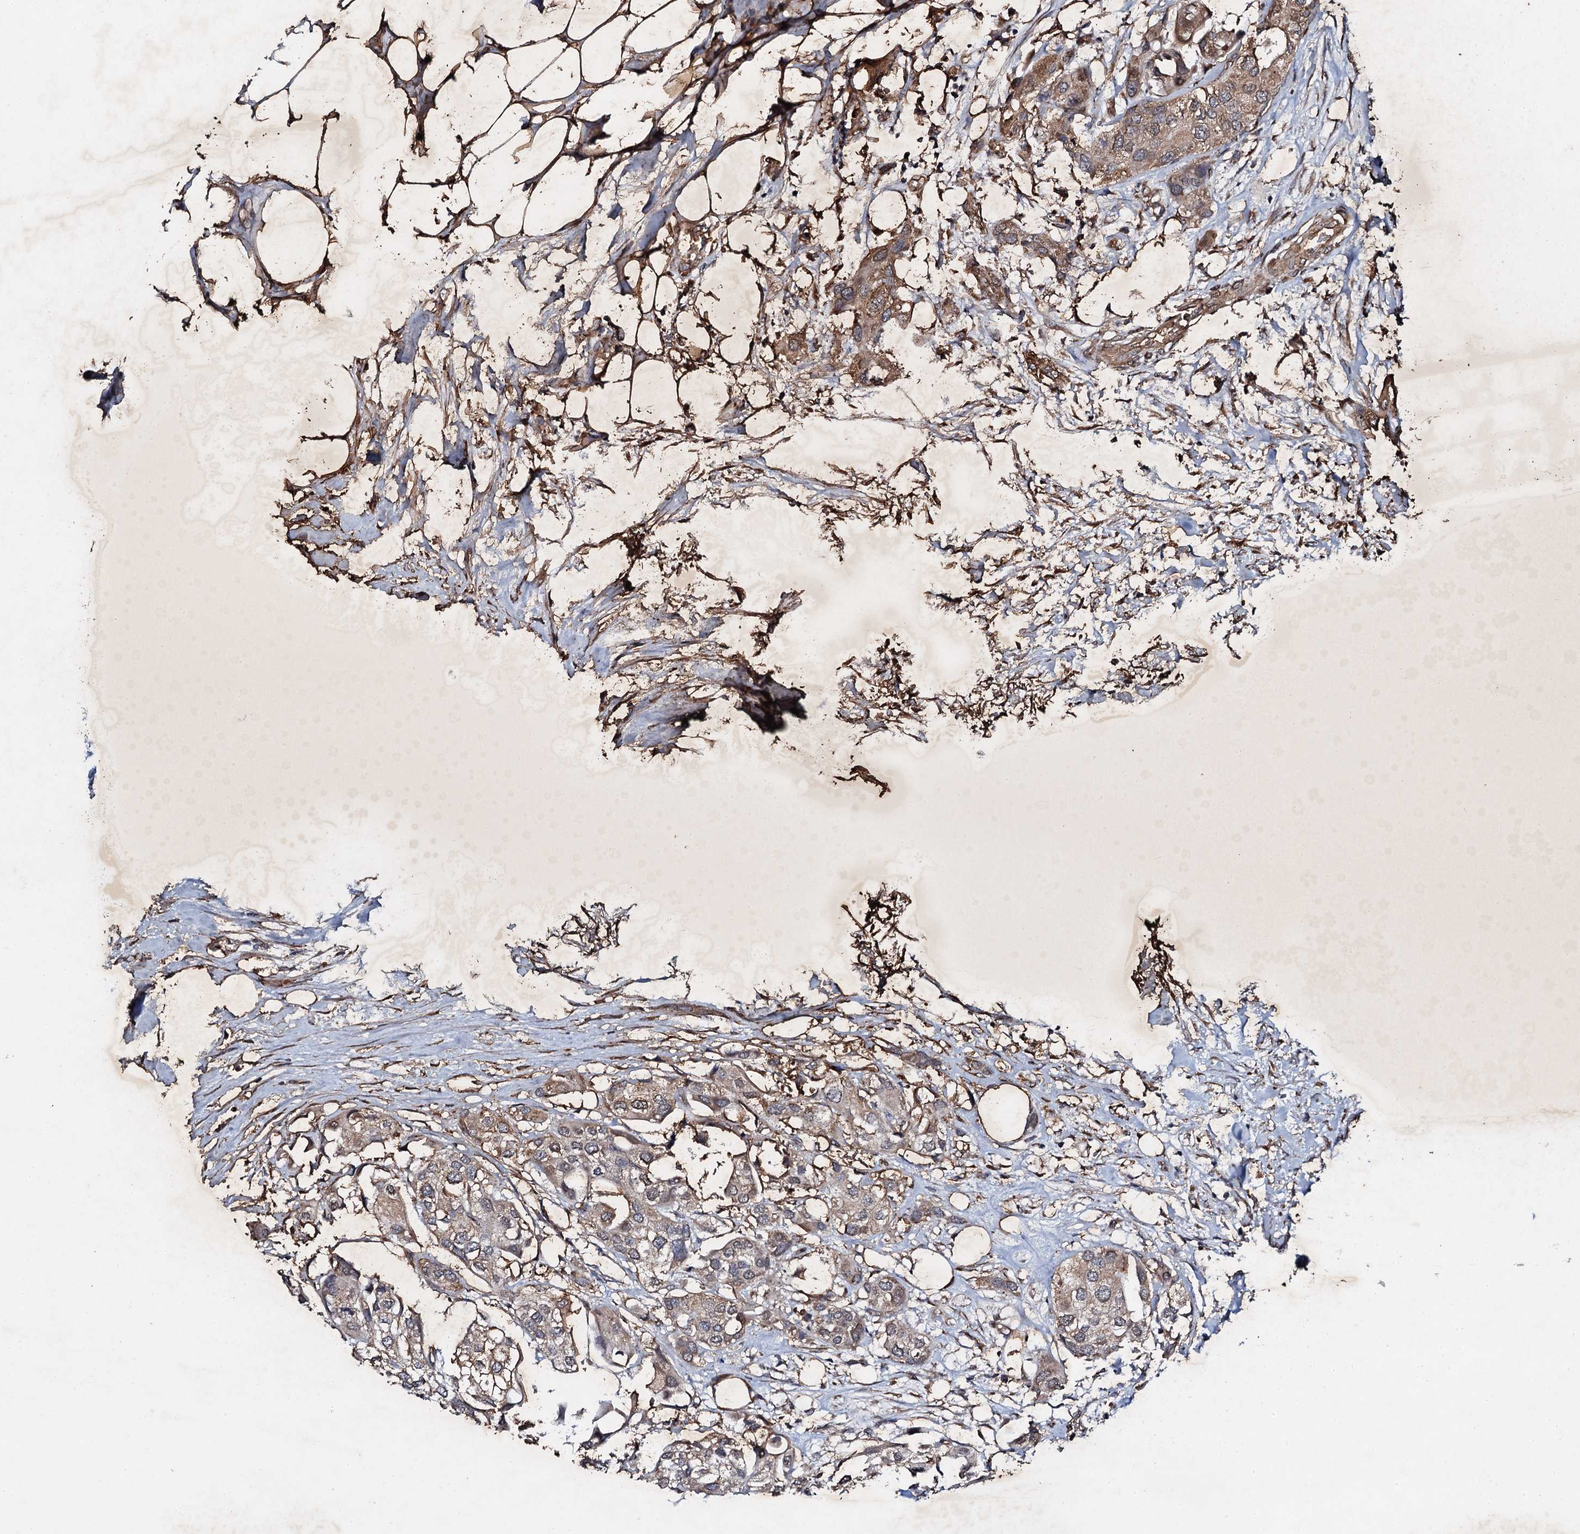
{"staining": {"intensity": "weak", "quantity": ">75%", "location": "cytoplasmic/membranous"}, "tissue": "urothelial cancer", "cell_type": "Tumor cells", "image_type": "cancer", "snomed": [{"axis": "morphology", "description": "Urothelial carcinoma, High grade"}, {"axis": "topography", "description": "Urinary bladder"}], "caption": "High-grade urothelial carcinoma was stained to show a protein in brown. There is low levels of weak cytoplasmic/membranous positivity in approximately >75% of tumor cells. (DAB (3,3'-diaminobenzidine) IHC, brown staining for protein, blue staining for nuclei).", "gene": "ADAMTS10", "patient": {"sex": "male", "age": 64}}